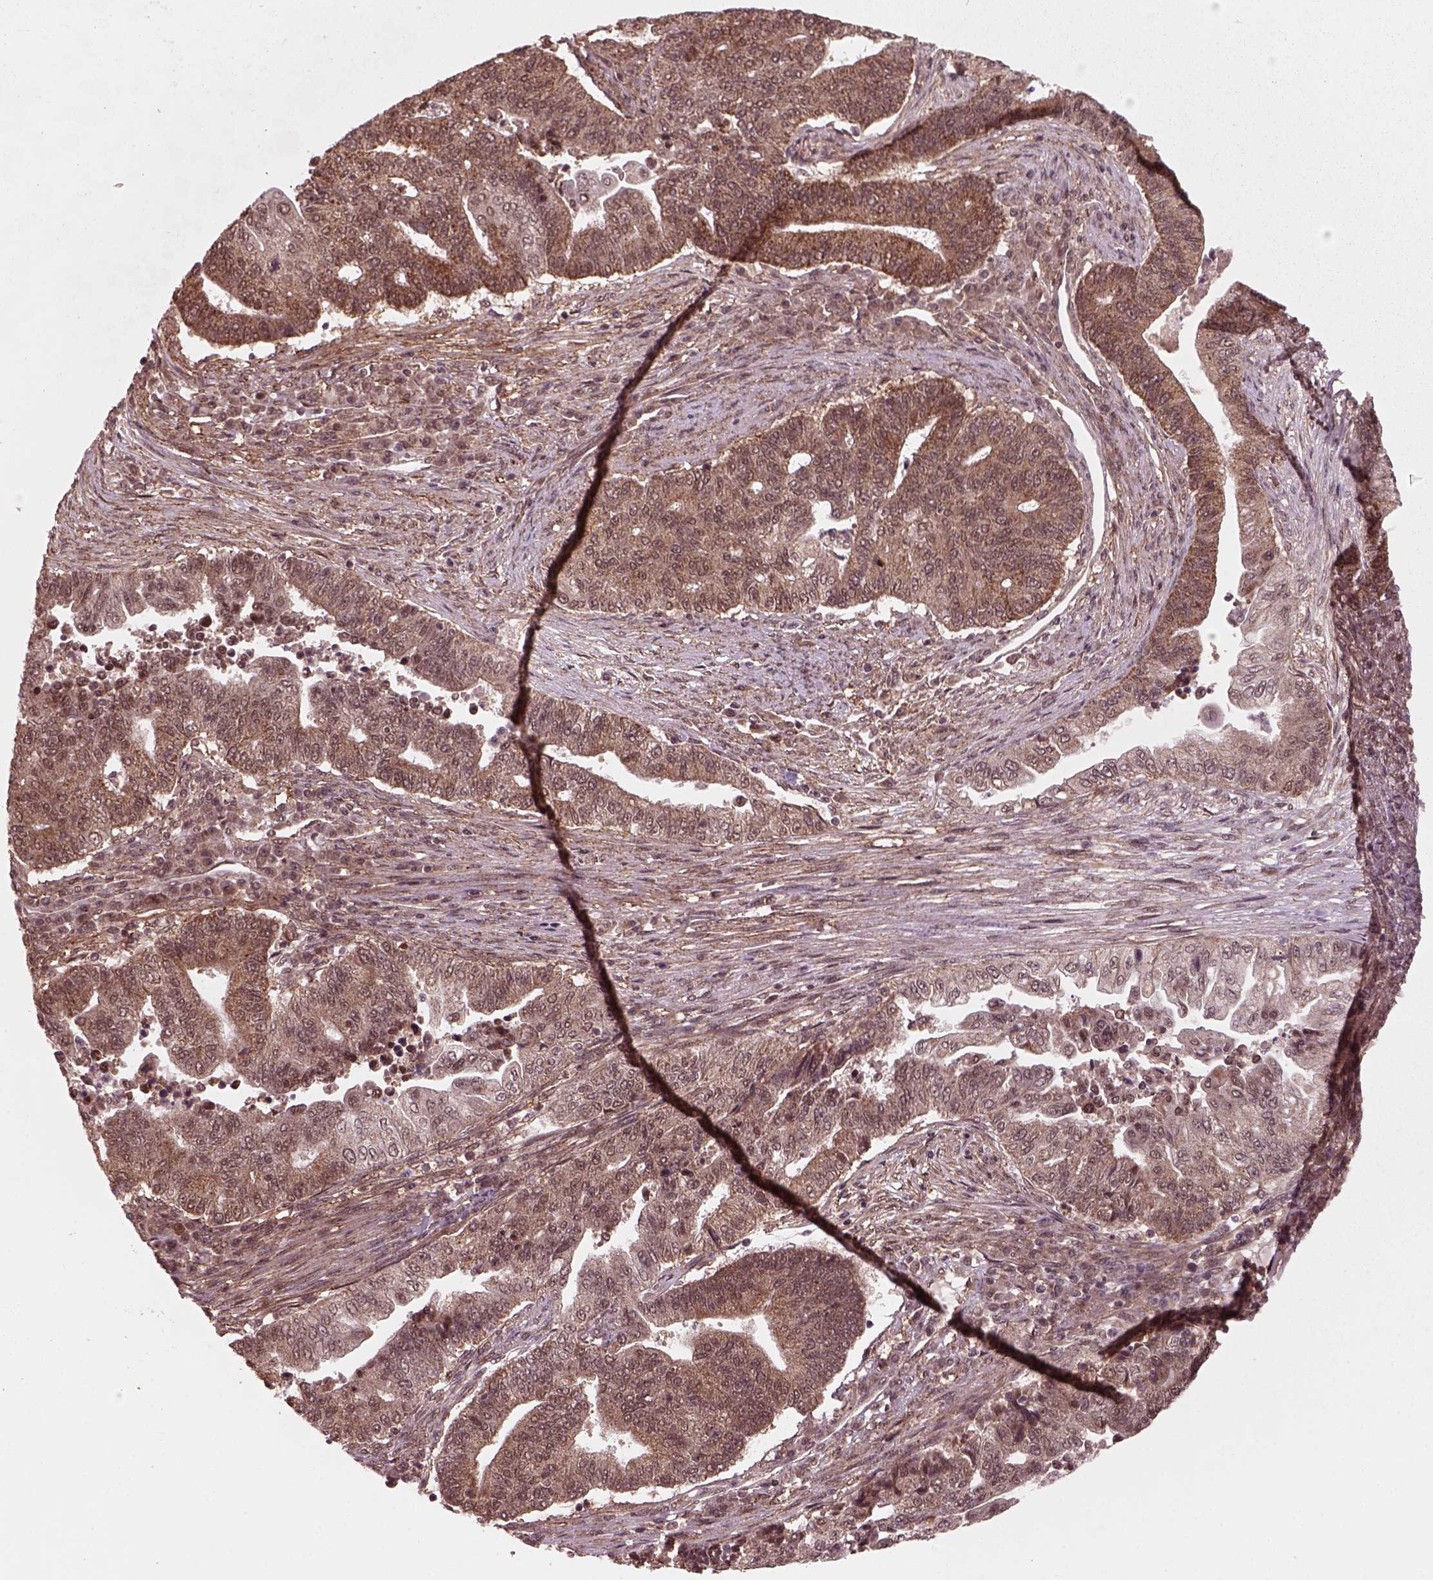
{"staining": {"intensity": "moderate", "quantity": ">75%", "location": "cytoplasmic/membranous"}, "tissue": "endometrial cancer", "cell_type": "Tumor cells", "image_type": "cancer", "snomed": [{"axis": "morphology", "description": "Adenocarcinoma, NOS"}, {"axis": "topography", "description": "Uterus"}, {"axis": "topography", "description": "Endometrium"}], "caption": "A micrograph of adenocarcinoma (endometrial) stained for a protein displays moderate cytoplasmic/membranous brown staining in tumor cells.", "gene": "NUDT9", "patient": {"sex": "female", "age": 54}}